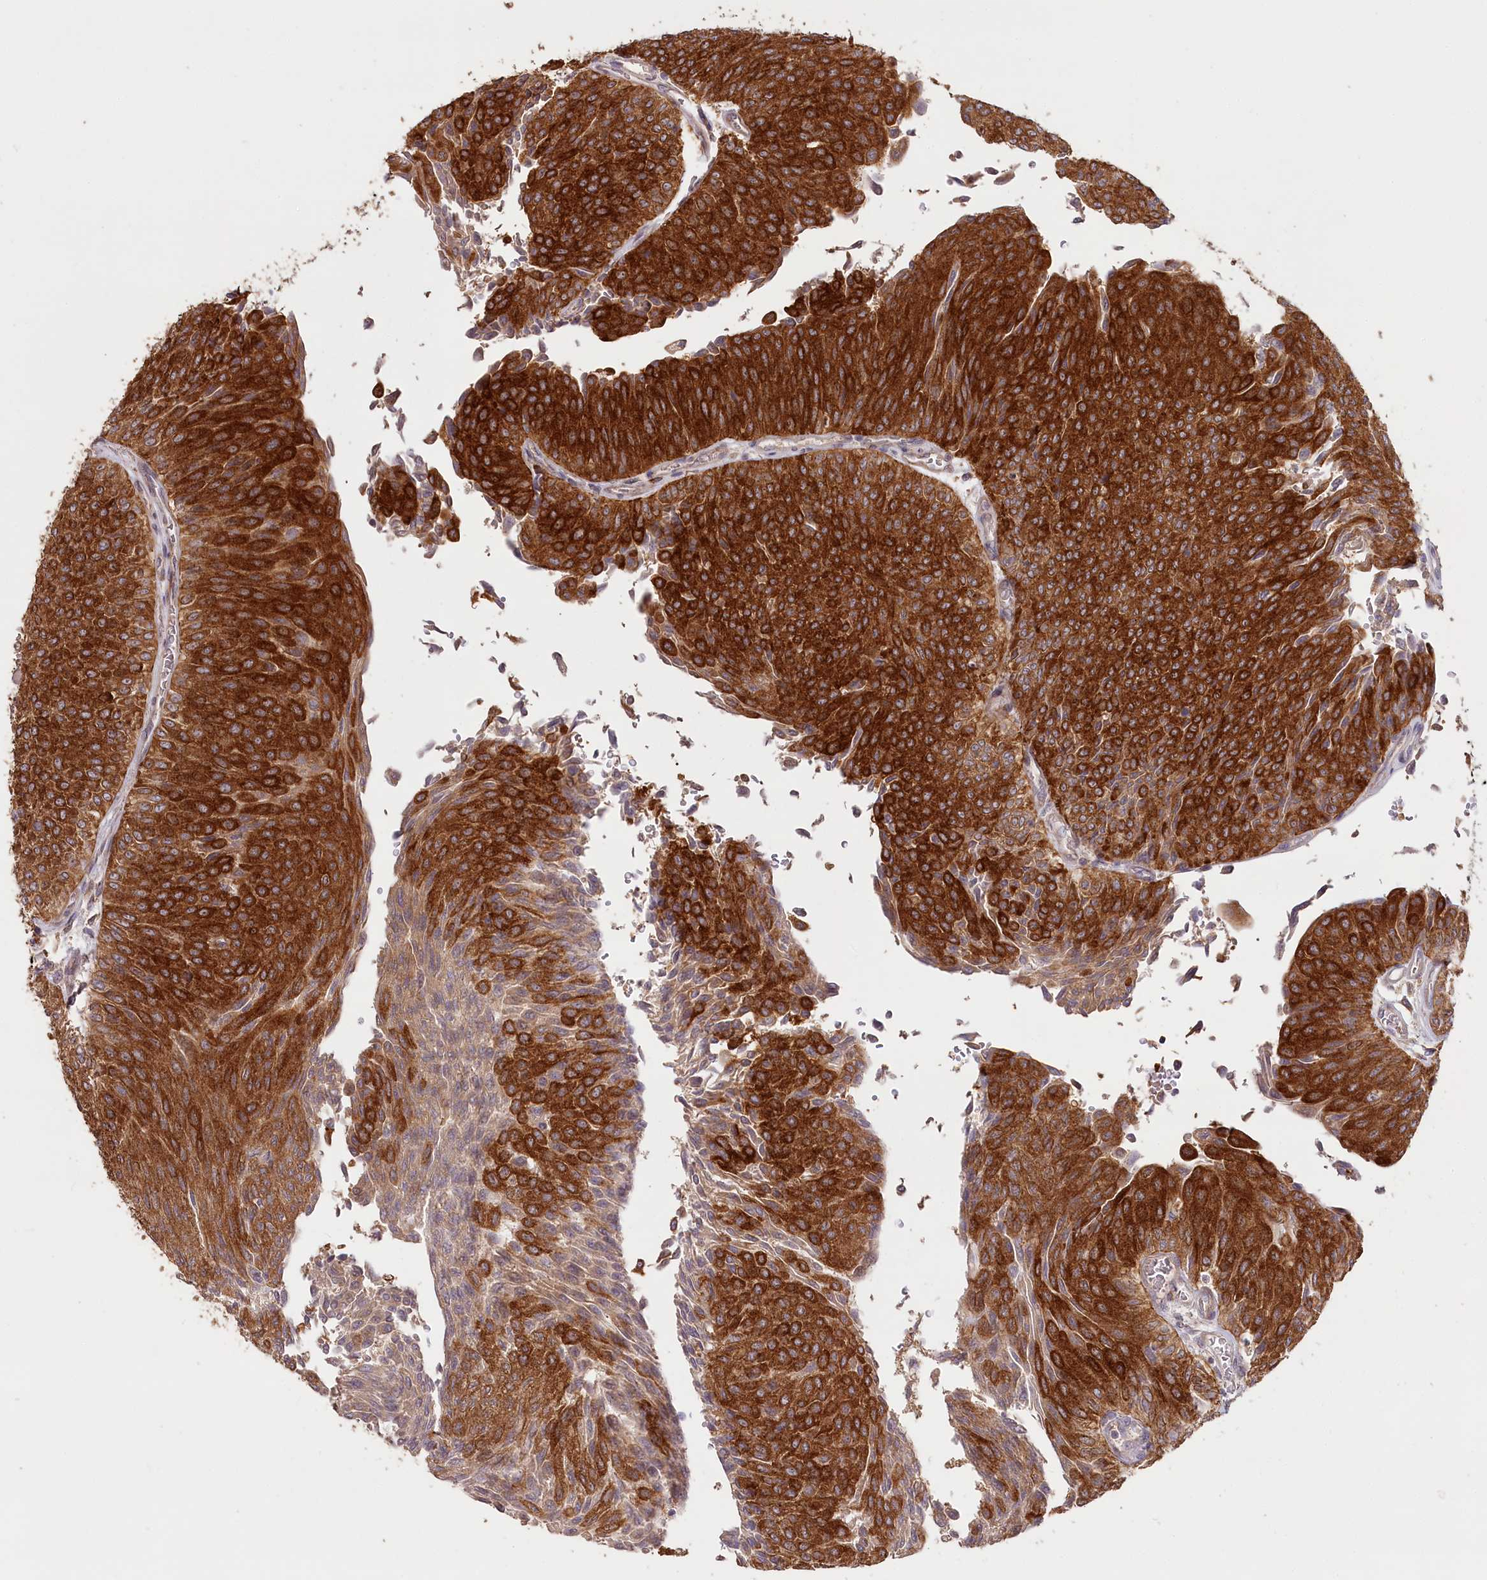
{"staining": {"intensity": "strong", "quantity": ">75%", "location": "cytoplasmic/membranous"}, "tissue": "urothelial cancer", "cell_type": "Tumor cells", "image_type": "cancer", "snomed": [{"axis": "morphology", "description": "Urothelial carcinoma, Low grade"}, {"axis": "topography", "description": "Urinary bladder"}], "caption": "Urothelial cancer stained with a brown dye reveals strong cytoplasmic/membranous positive staining in about >75% of tumor cells.", "gene": "IRAK1BP1", "patient": {"sex": "male", "age": 78}}